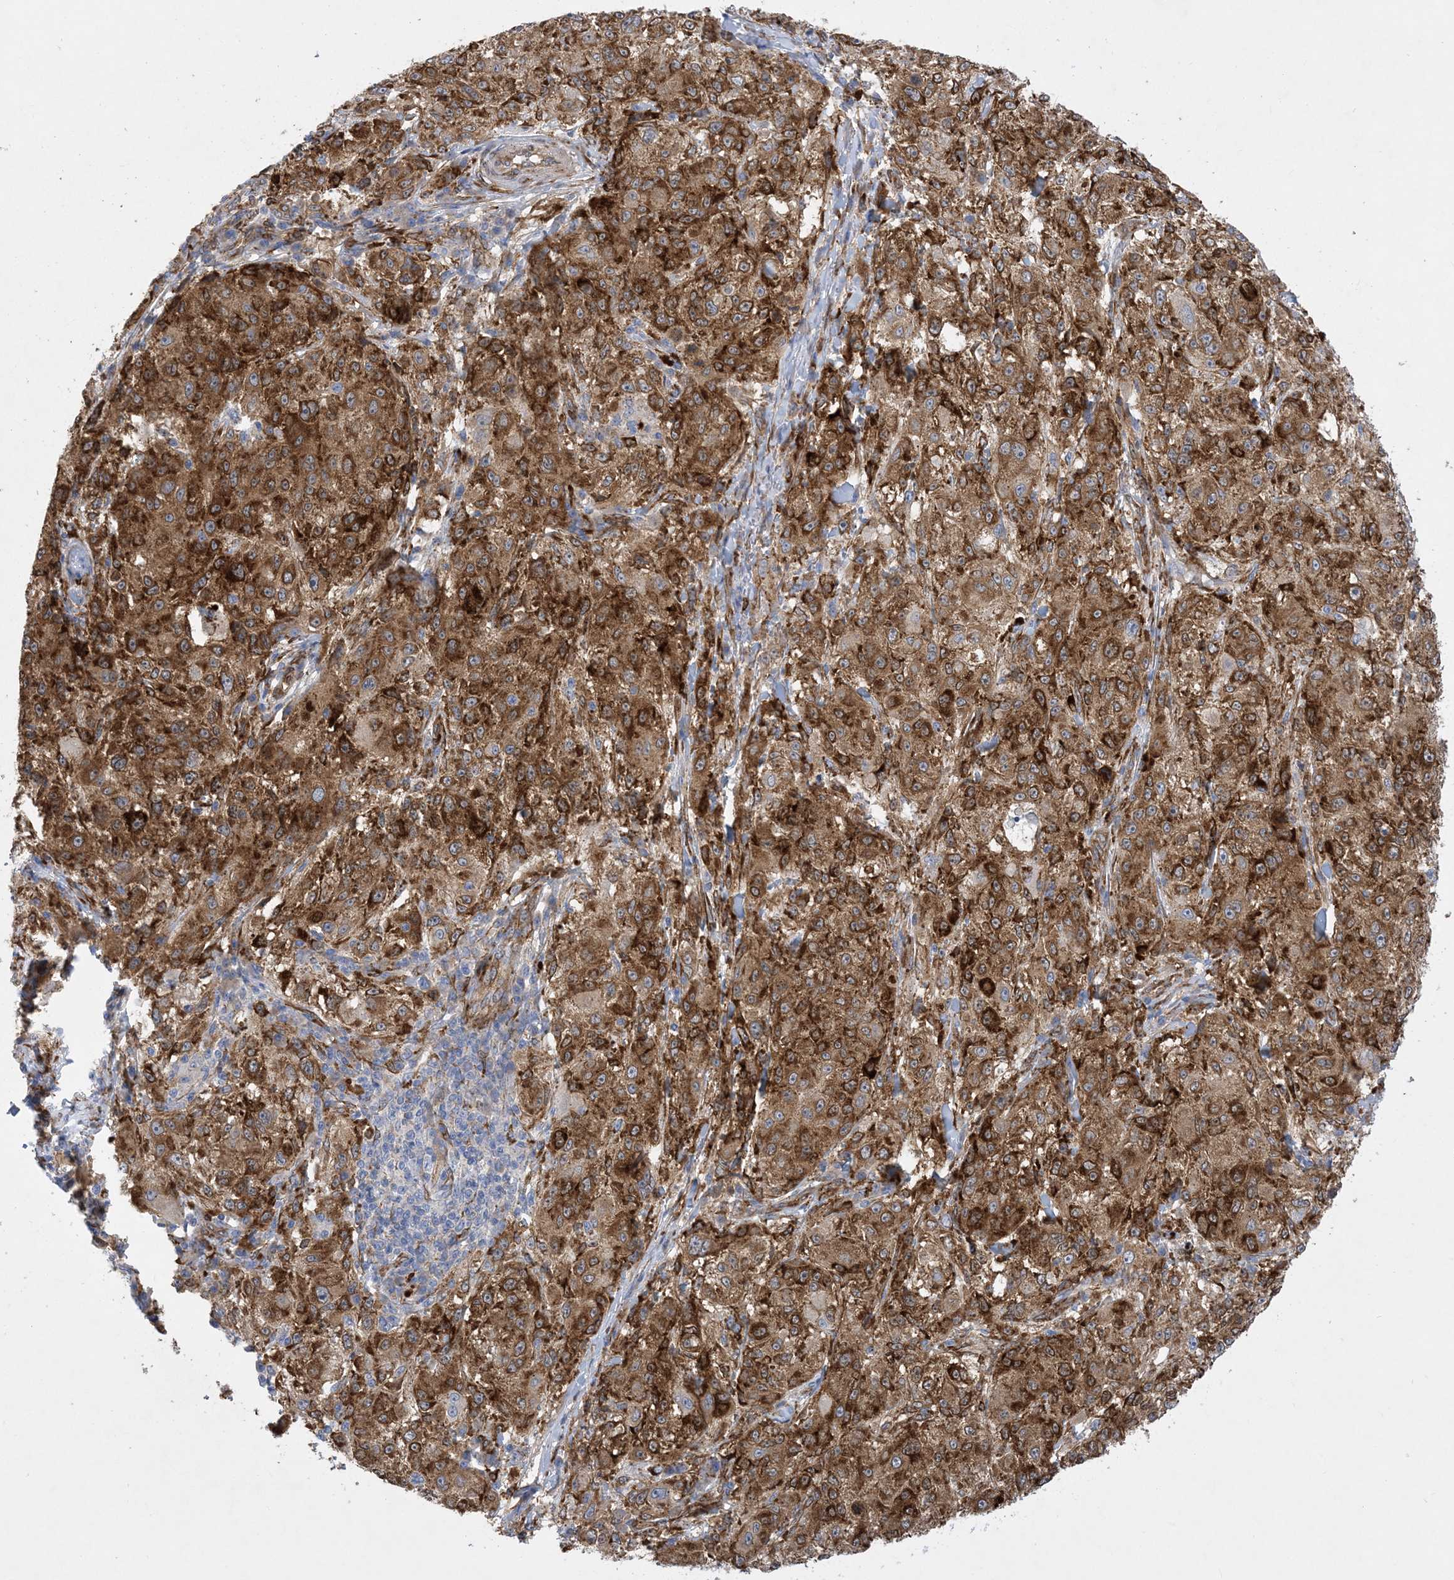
{"staining": {"intensity": "strong", "quantity": ">75%", "location": "cytoplasmic/membranous"}, "tissue": "melanoma", "cell_type": "Tumor cells", "image_type": "cancer", "snomed": [{"axis": "morphology", "description": "Necrosis, NOS"}, {"axis": "morphology", "description": "Malignant melanoma, NOS"}, {"axis": "topography", "description": "Skin"}], "caption": "Immunohistochemistry of human melanoma exhibits high levels of strong cytoplasmic/membranous expression in about >75% of tumor cells. The staining was performed using DAB to visualize the protein expression in brown, while the nuclei were stained in blue with hematoxylin (Magnification: 20x).", "gene": "RBMS3", "patient": {"sex": "female", "age": 87}}